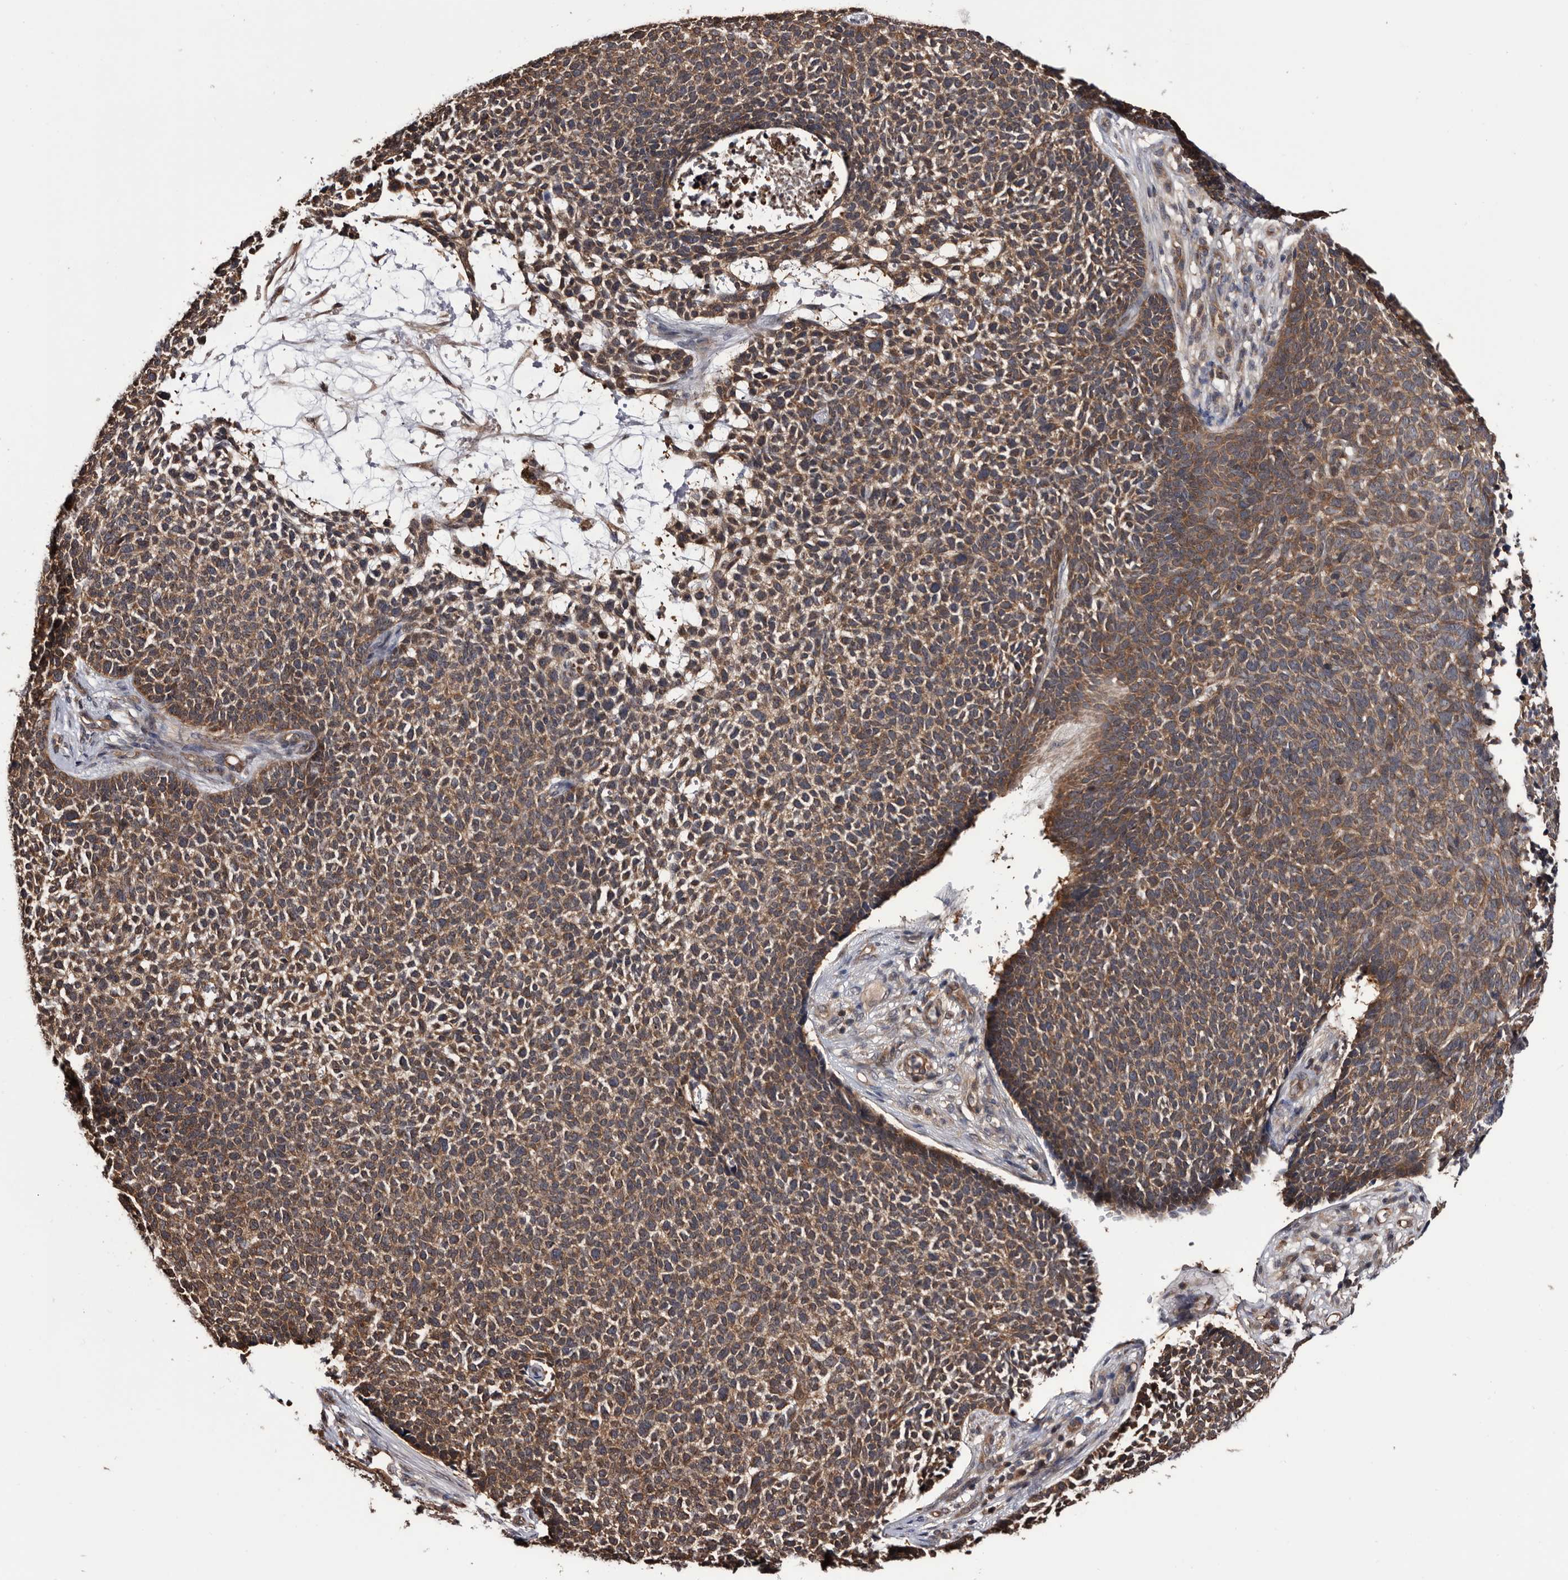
{"staining": {"intensity": "moderate", "quantity": ">75%", "location": "cytoplasmic/membranous"}, "tissue": "skin cancer", "cell_type": "Tumor cells", "image_type": "cancer", "snomed": [{"axis": "morphology", "description": "Basal cell carcinoma"}, {"axis": "topography", "description": "Skin"}], "caption": "Immunohistochemical staining of human basal cell carcinoma (skin) demonstrates medium levels of moderate cytoplasmic/membranous staining in about >75% of tumor cells.", "gene": "TTI2", "patient": {"sex": "female", "age": 84}}